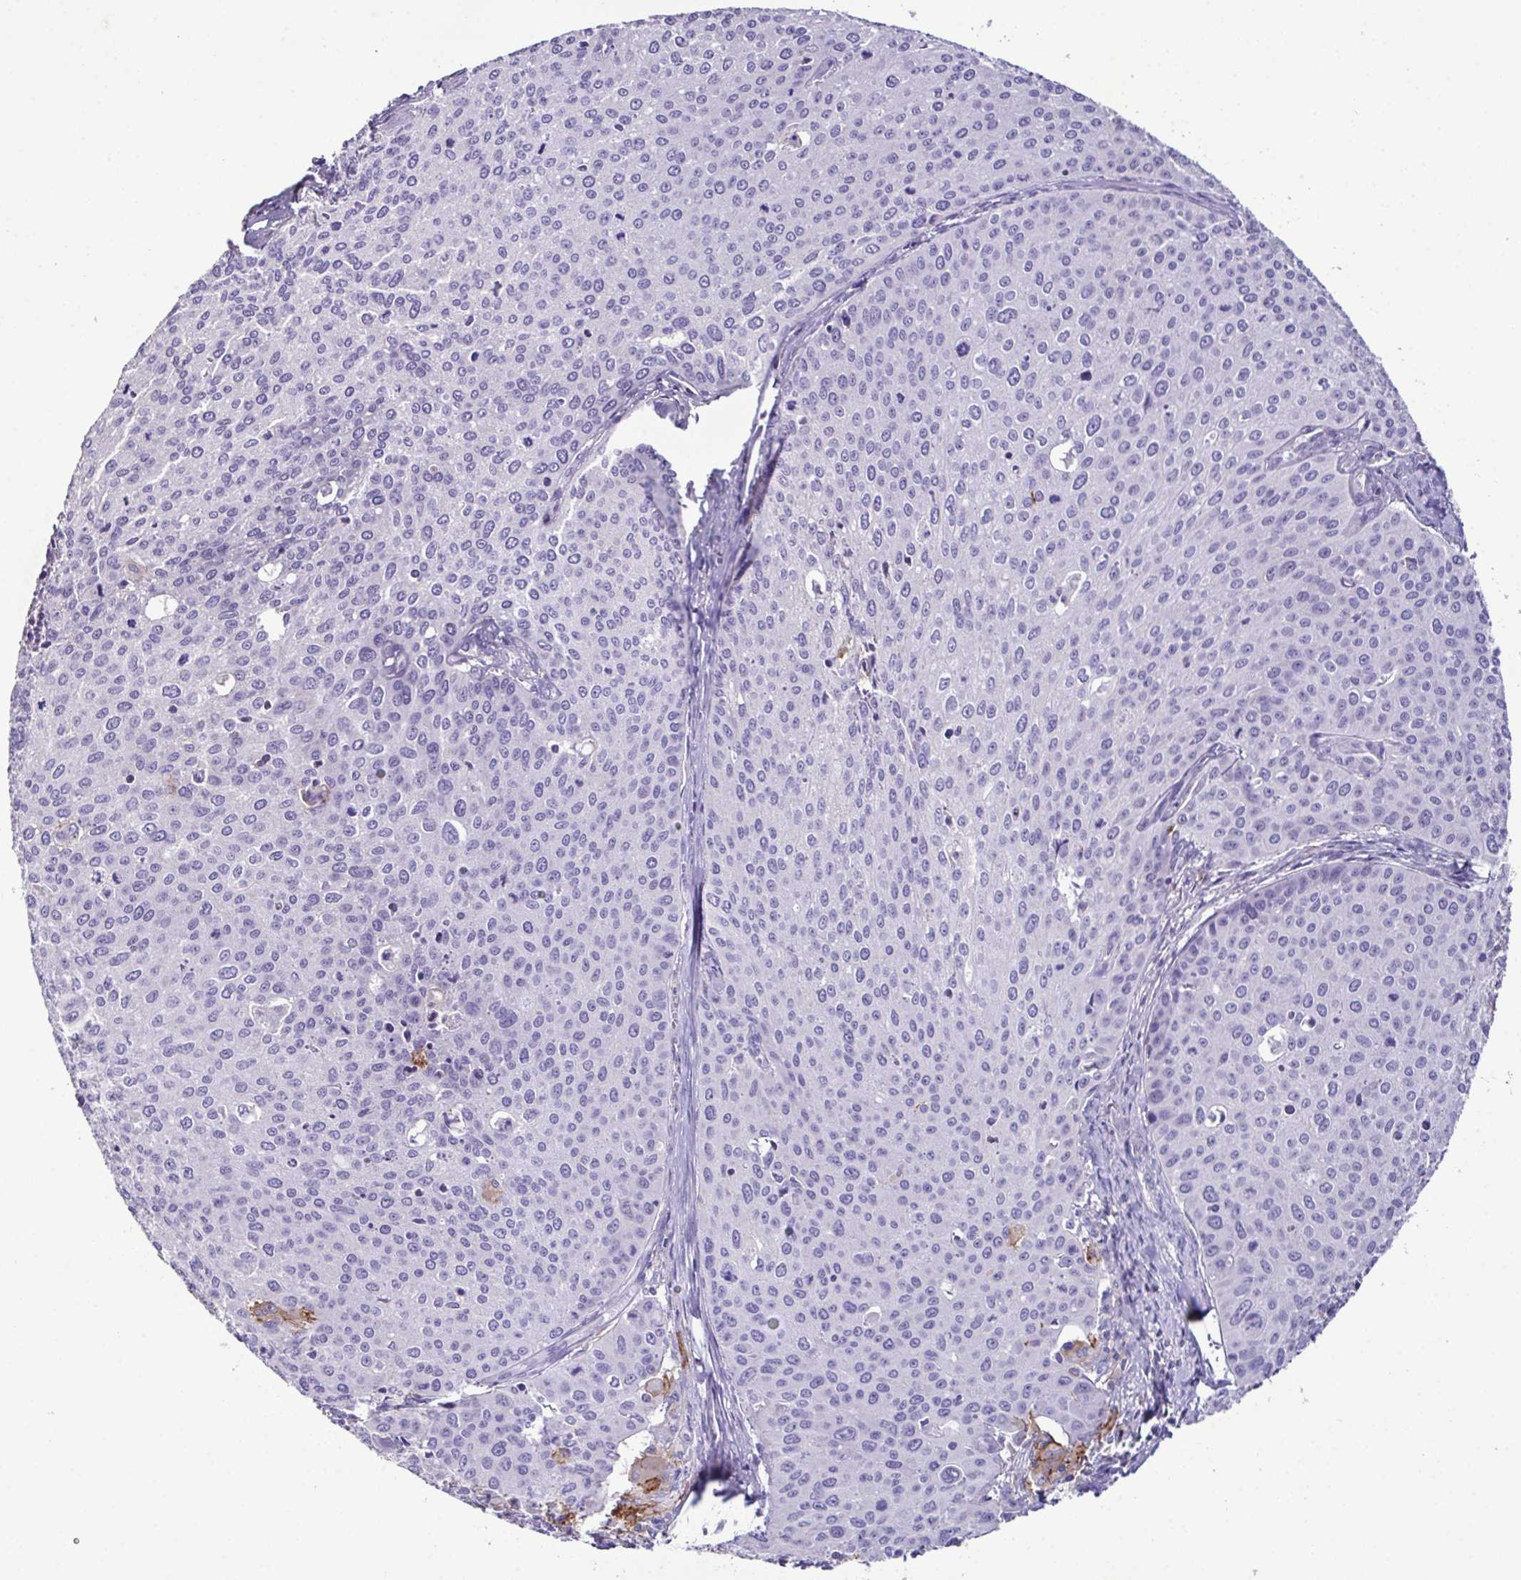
{"staining": {"intensity": "negative", "quantity": "none", "location": "none"}, "tissue": "cervical cancer", "cell_type": "Tumor cells", "image_type": "cancer", "snomed": [{"axis": "morphology", "description": "Squamous cell carcinoma, NOS"}, {"axis": "topography", "description": "Cervix"}], "caption": "Human cervical squamous cell carcinoma stained for a protein using immunohistochemistry shows no expression in tumor cells.", "gene": "MARCO", "patient": {"sex": "female", "age": 38}}